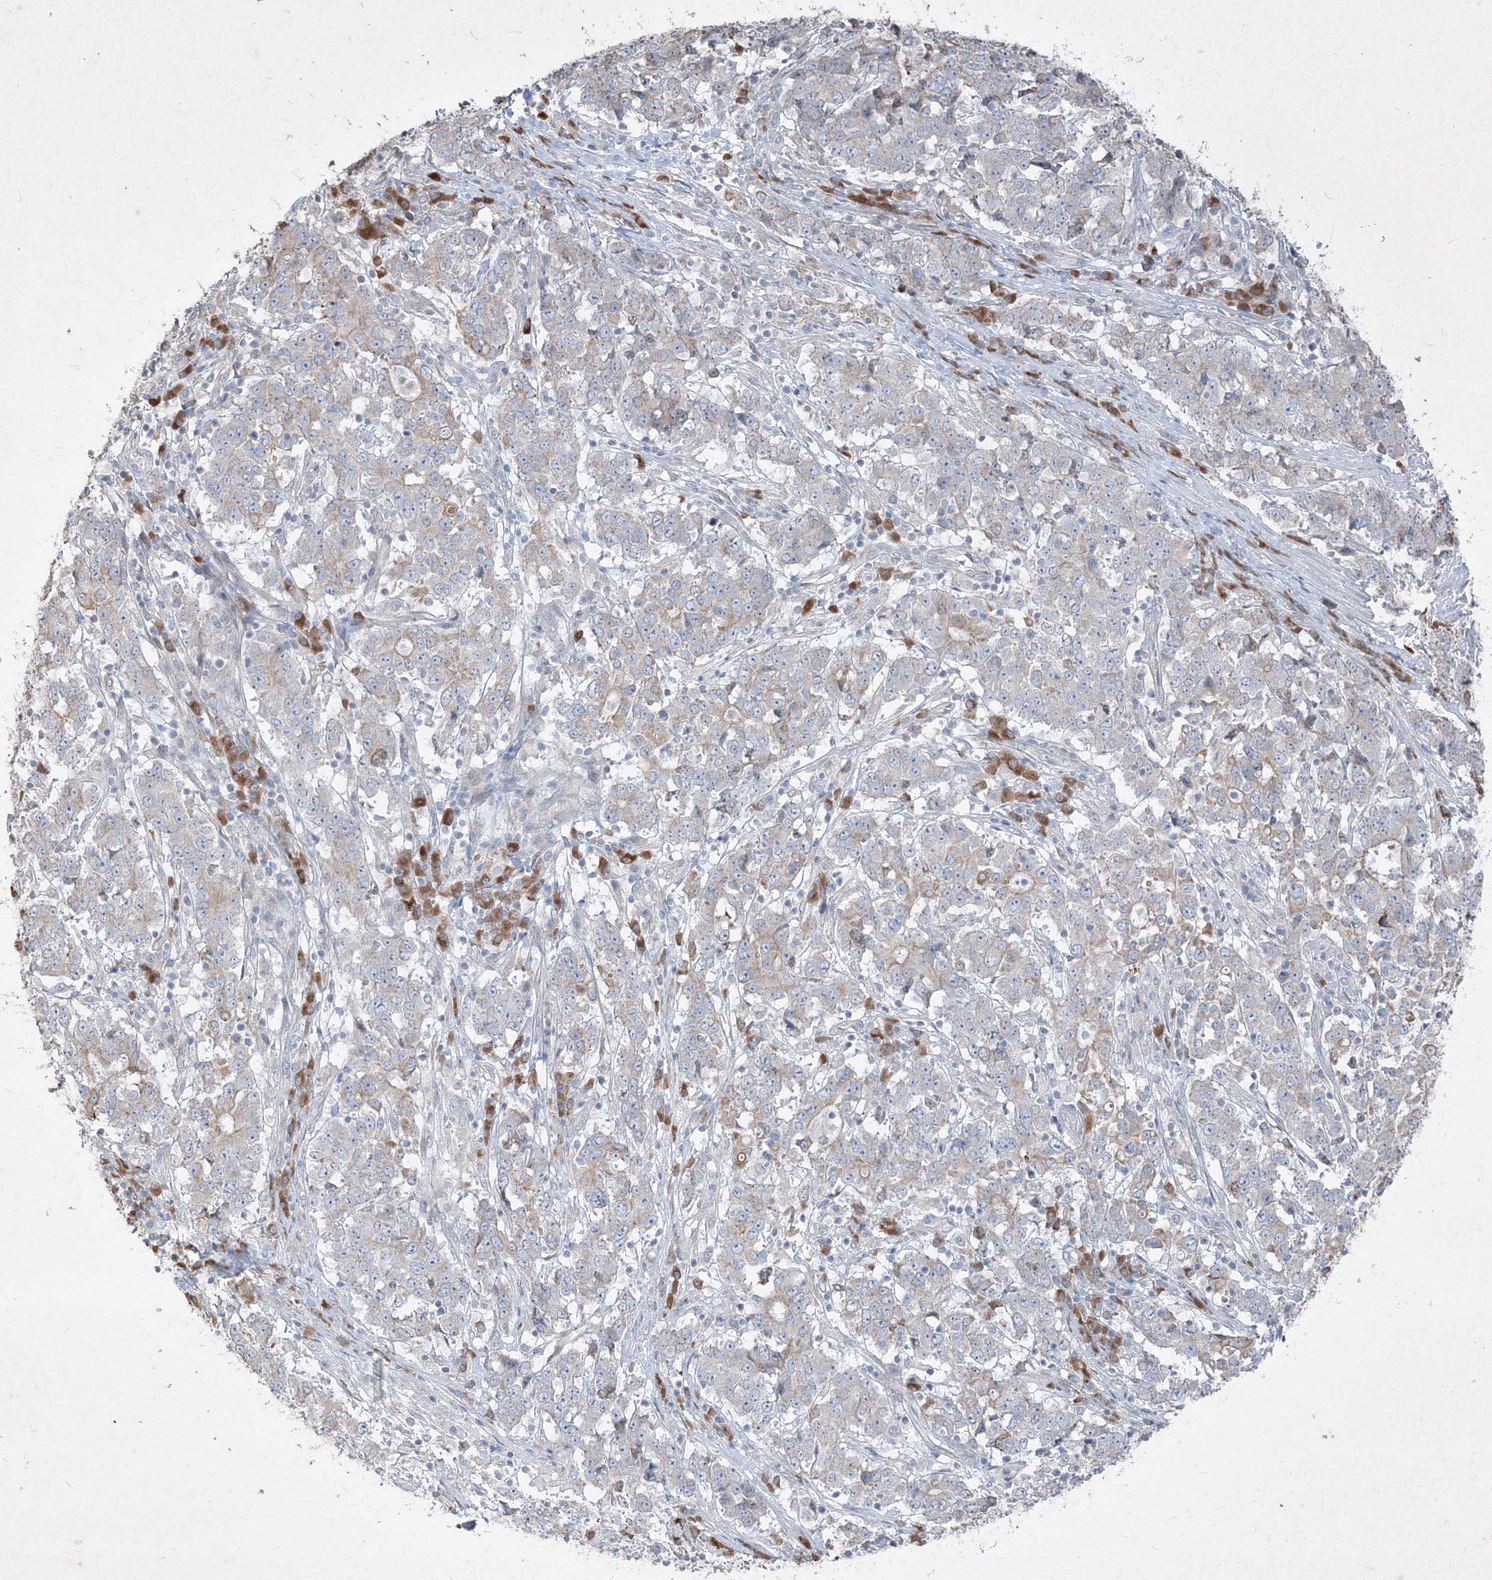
{"staining": {"intensity": "weak", "quantity": "<25%", "location": "cytoplasmic/membranous"}, "tissue": "stomach cancer", "cell_type": "Tumor cells", "image_type": "cancer", "snomed": [{"axis": "morphology", "description": "Adenocarcinoma, NOS"}, {"axis": "topography", "description": "Stomach"}], "caption": "A high-resolution micrograph shows immunohistochemistry (IHC) staining of stomach cancer, which shows no significant staining in tumor cells.", "gene": "IFNAR1", "patient": {"sex": "male", "age": 59}}